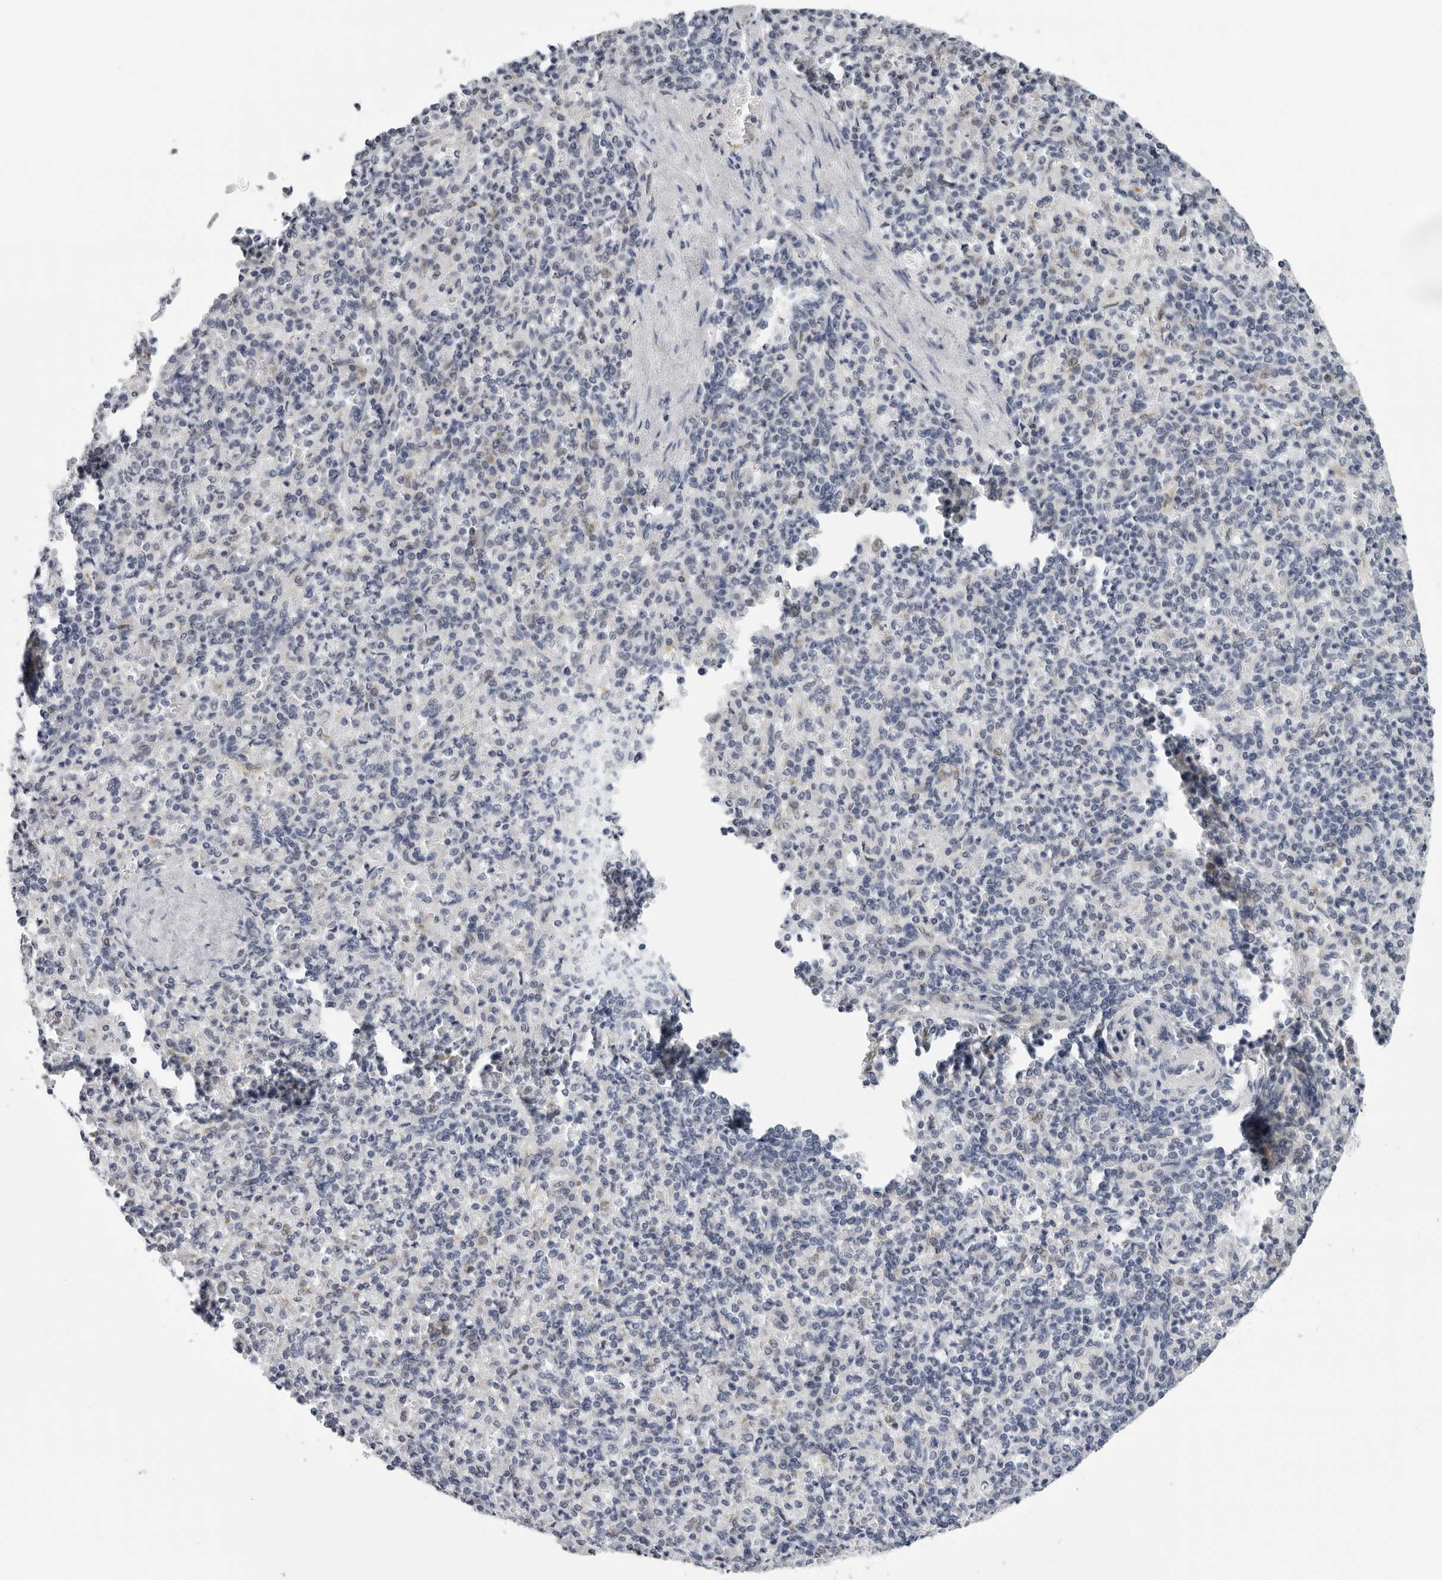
{"staining": {"intensity": "negative", "quantity": "none", "location": "none"}, "tissue": "spleen", "cell_type": "Cells in red pulp", "image_type": "normal", "snomed": [{"axis": "morphology", "description": "Normal tissue, NOS"}, {"axis": "topography", "description": "Spleen"}], "caption": "A photomicrograph of spleen stained for a protein demonstrates no brown staining in cells in red pulp. (DAB (3,3'-diaminobenzidine) immunohistochemistry (IHC) visualized using brightfield microscopy, high magnification).", "gene": "CPT2", "patient": {"sex": "female", "age": 74}}